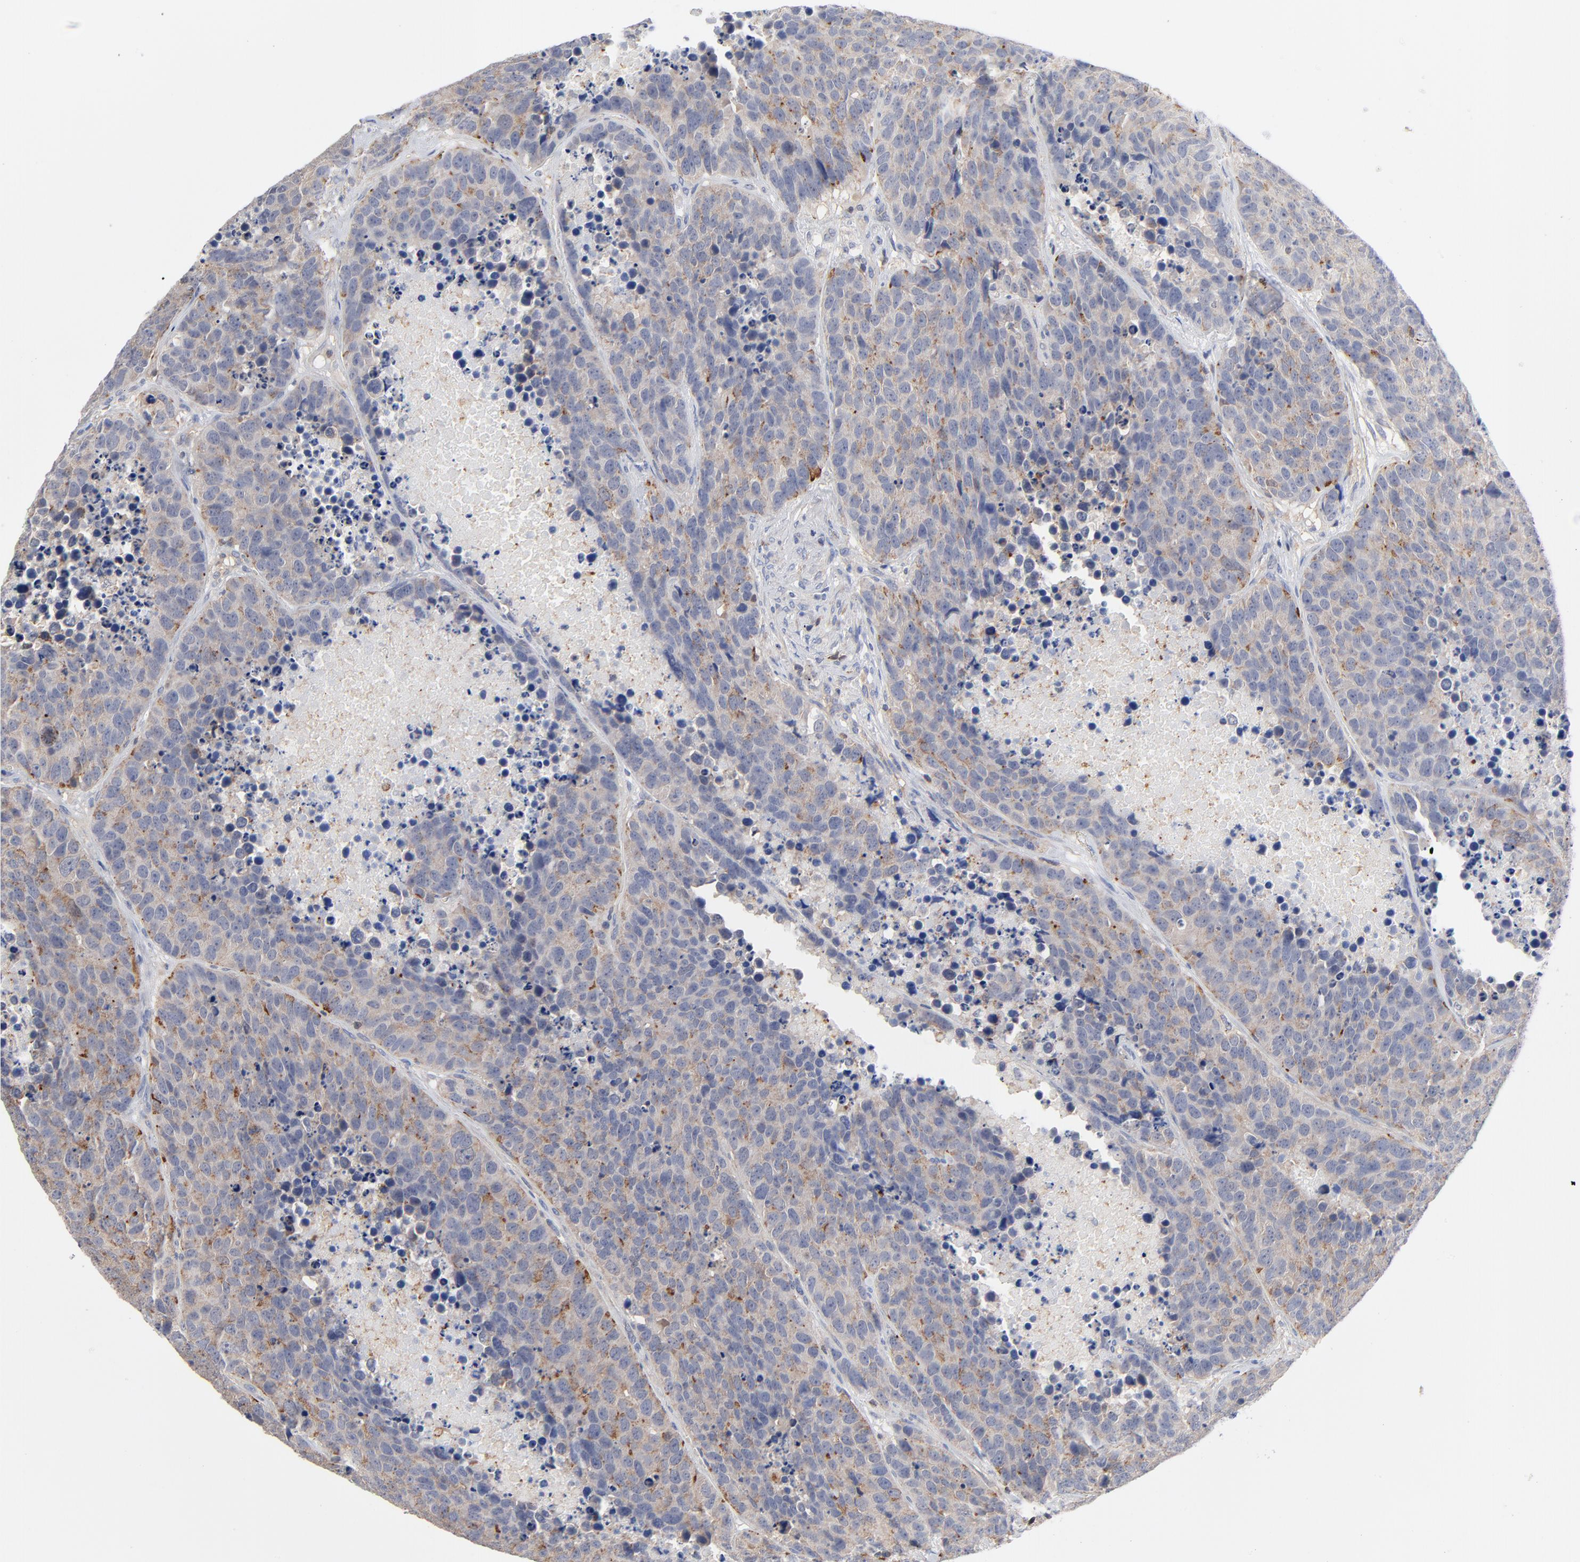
{"staining": {"intensity": "weak", "quantity": ">75%", "location": "cytoplasmic/membranous"}, "tissue": "carcinoid", "cell_type": "Tumor cells", "image_type": "cancer", "snomed": [{"axis": "morphology", "description": "Carcinoid, malignant, NOS"}, {"axis": "topography", "description": "Lung"}], "caption": "An image of human carcinoid stained for a protein displays weak cytoplasmic/membranous brown staining in tumor cells. (IHC, brightfield microscopy, high magnification).", "gene": "CAB39L", "patient": {"sex": "male", "age": 60}}